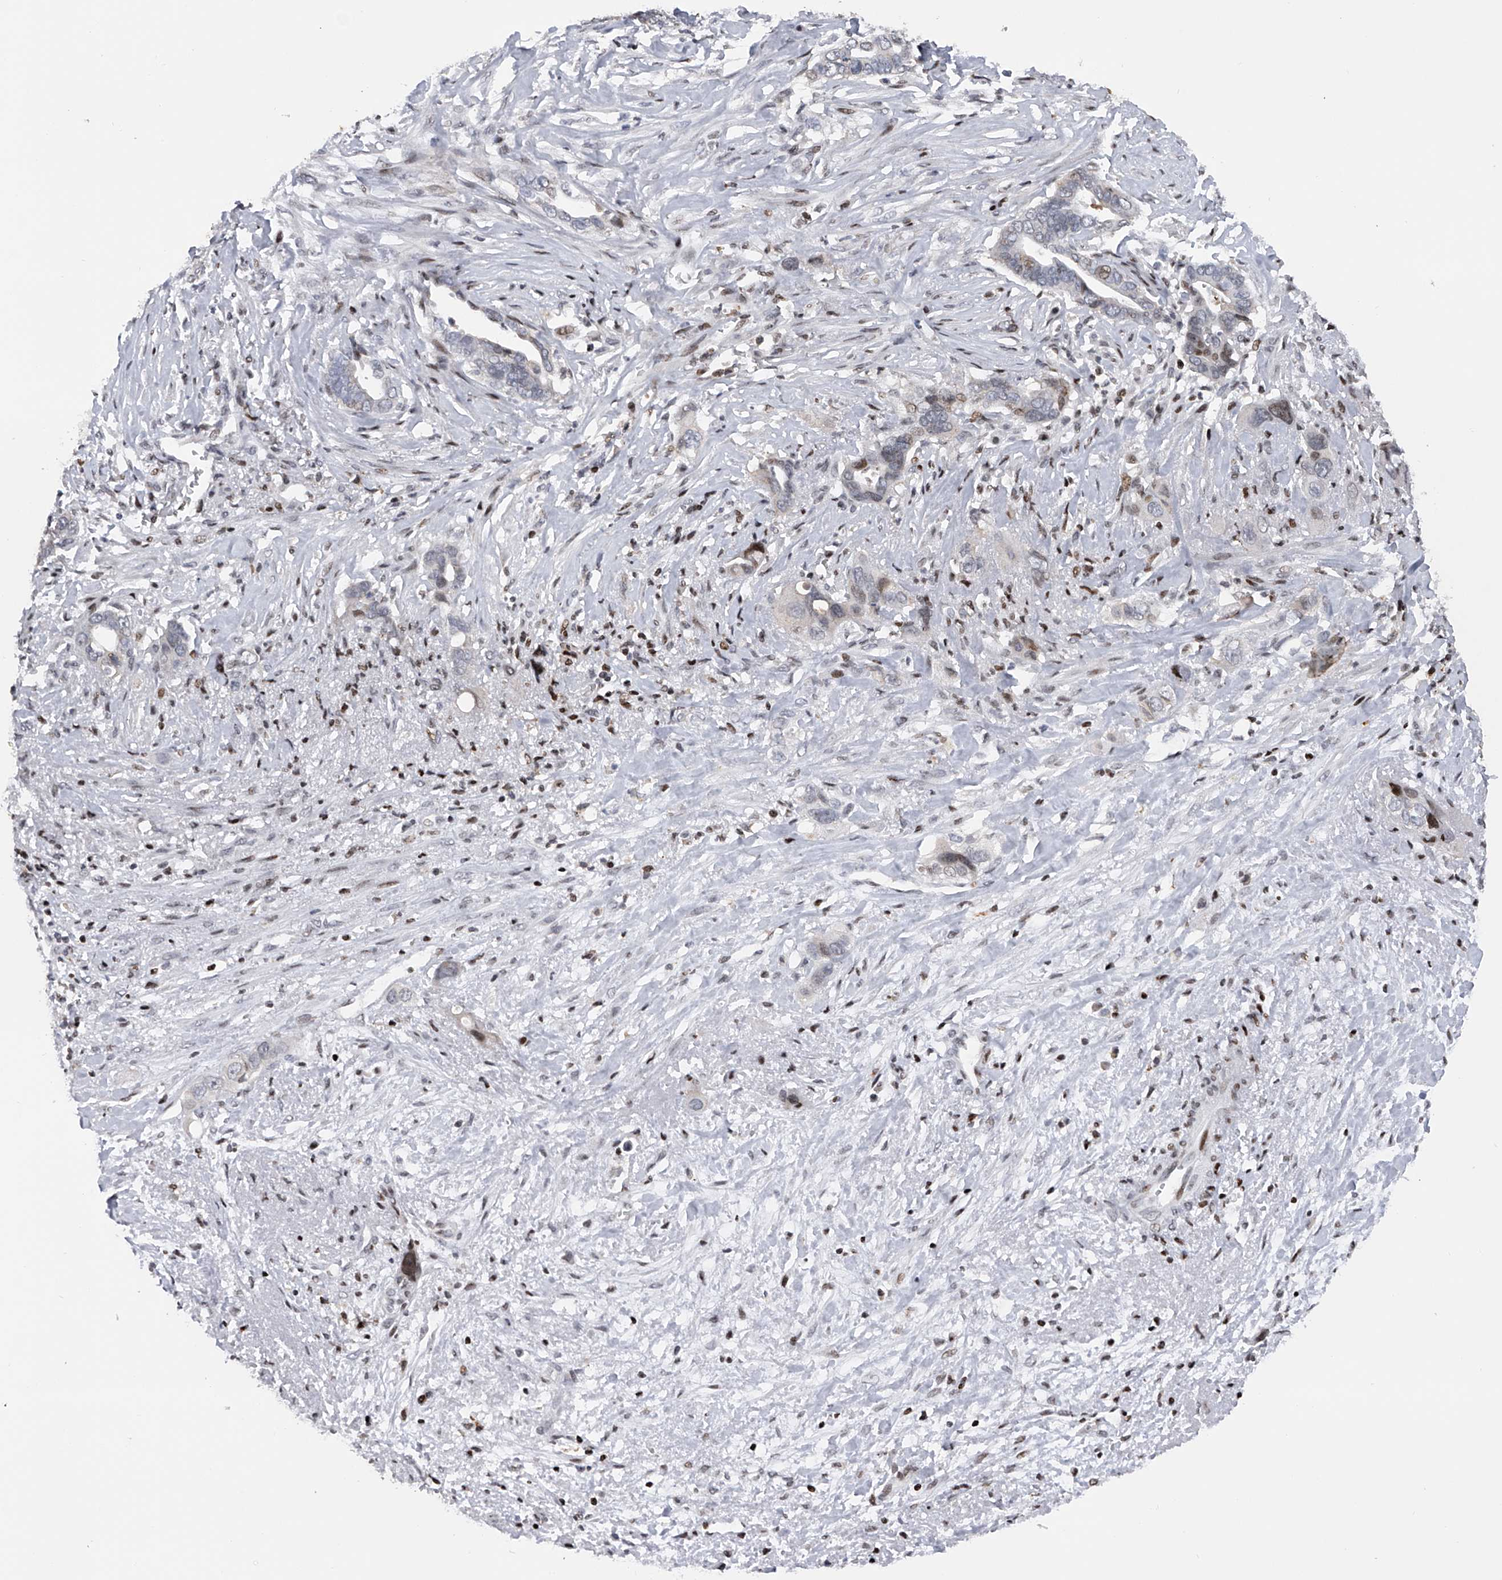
{"staining": {"intensity": "negative", "quantity": "none", "location": "none"}, "tissue": "liver cancer", "cell_type": "Tumor cells", "image_type": "cancer", "snomed": [{"axis": "morphology", "description": "Cholangiocarcinoma"}, {"axis": "topography", "description": "Liver"}], "caption": "Immunohistochemical staining of human liver cancer (cholangiocarcinoma) shows no significant expression in tumor cells. (DAB immunohistochemistry (IHC), high magnification).", "gene": "RWDD2A", "patient": {"sex": "female", "age": 79}}